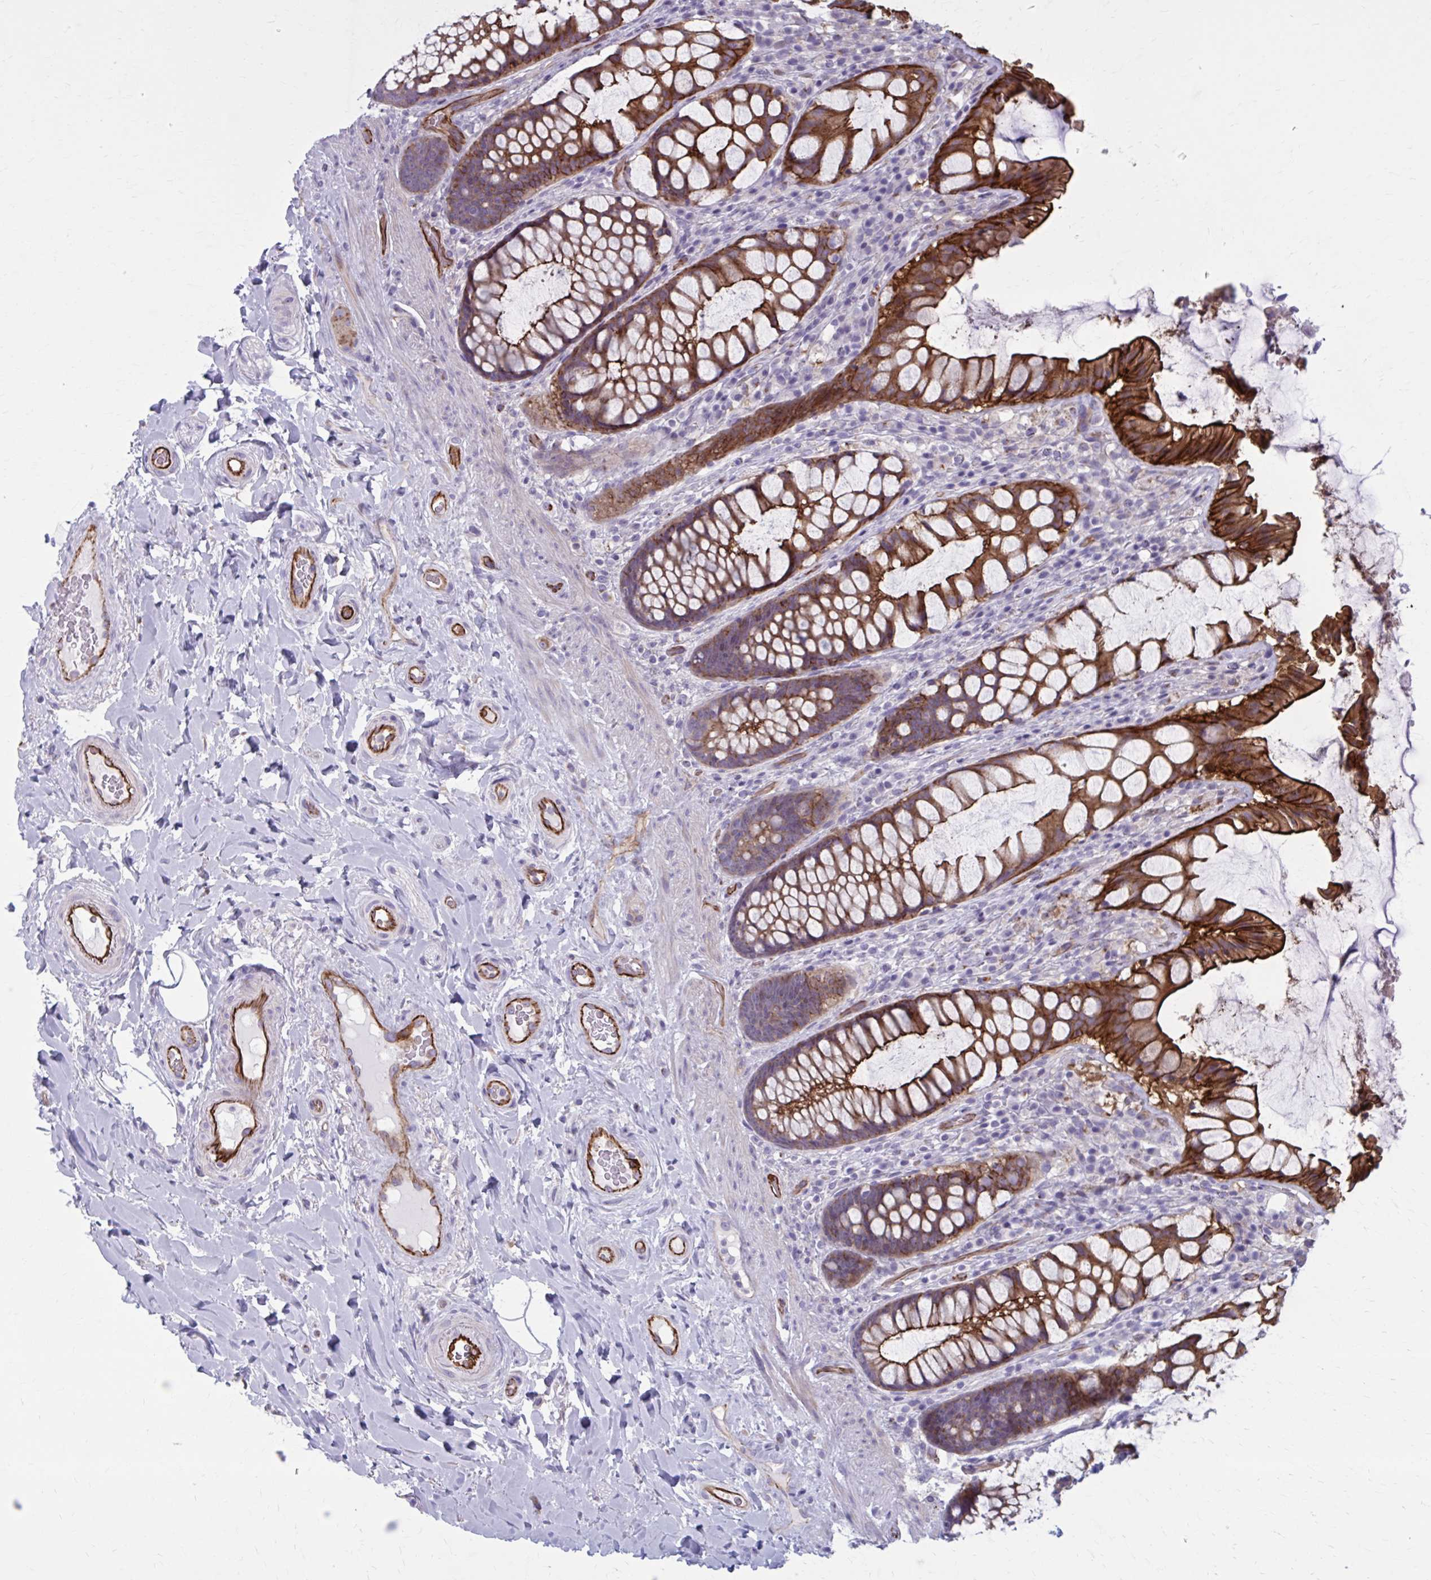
{"staining": {"intensity": "strong", "quantity": ">75%", "location": "cytoplasmic/membranous"}, "tissue": "rectum", "cell_type": "Glandular cells", "image_type": "normal", "snomed": [{"axis": "morphology", "description": "Normal tissue, NOS"}, {"axis": "topography", "description": "Rectum"}], "caption": "Normal rectum was stained to show a protein in brown. There is high levels of strong cytoplasmic/membranous positivity in about >75% of glandular cells.", "gene": "ZDHHC7", "patient": {"sex": "female", "age": 58}}